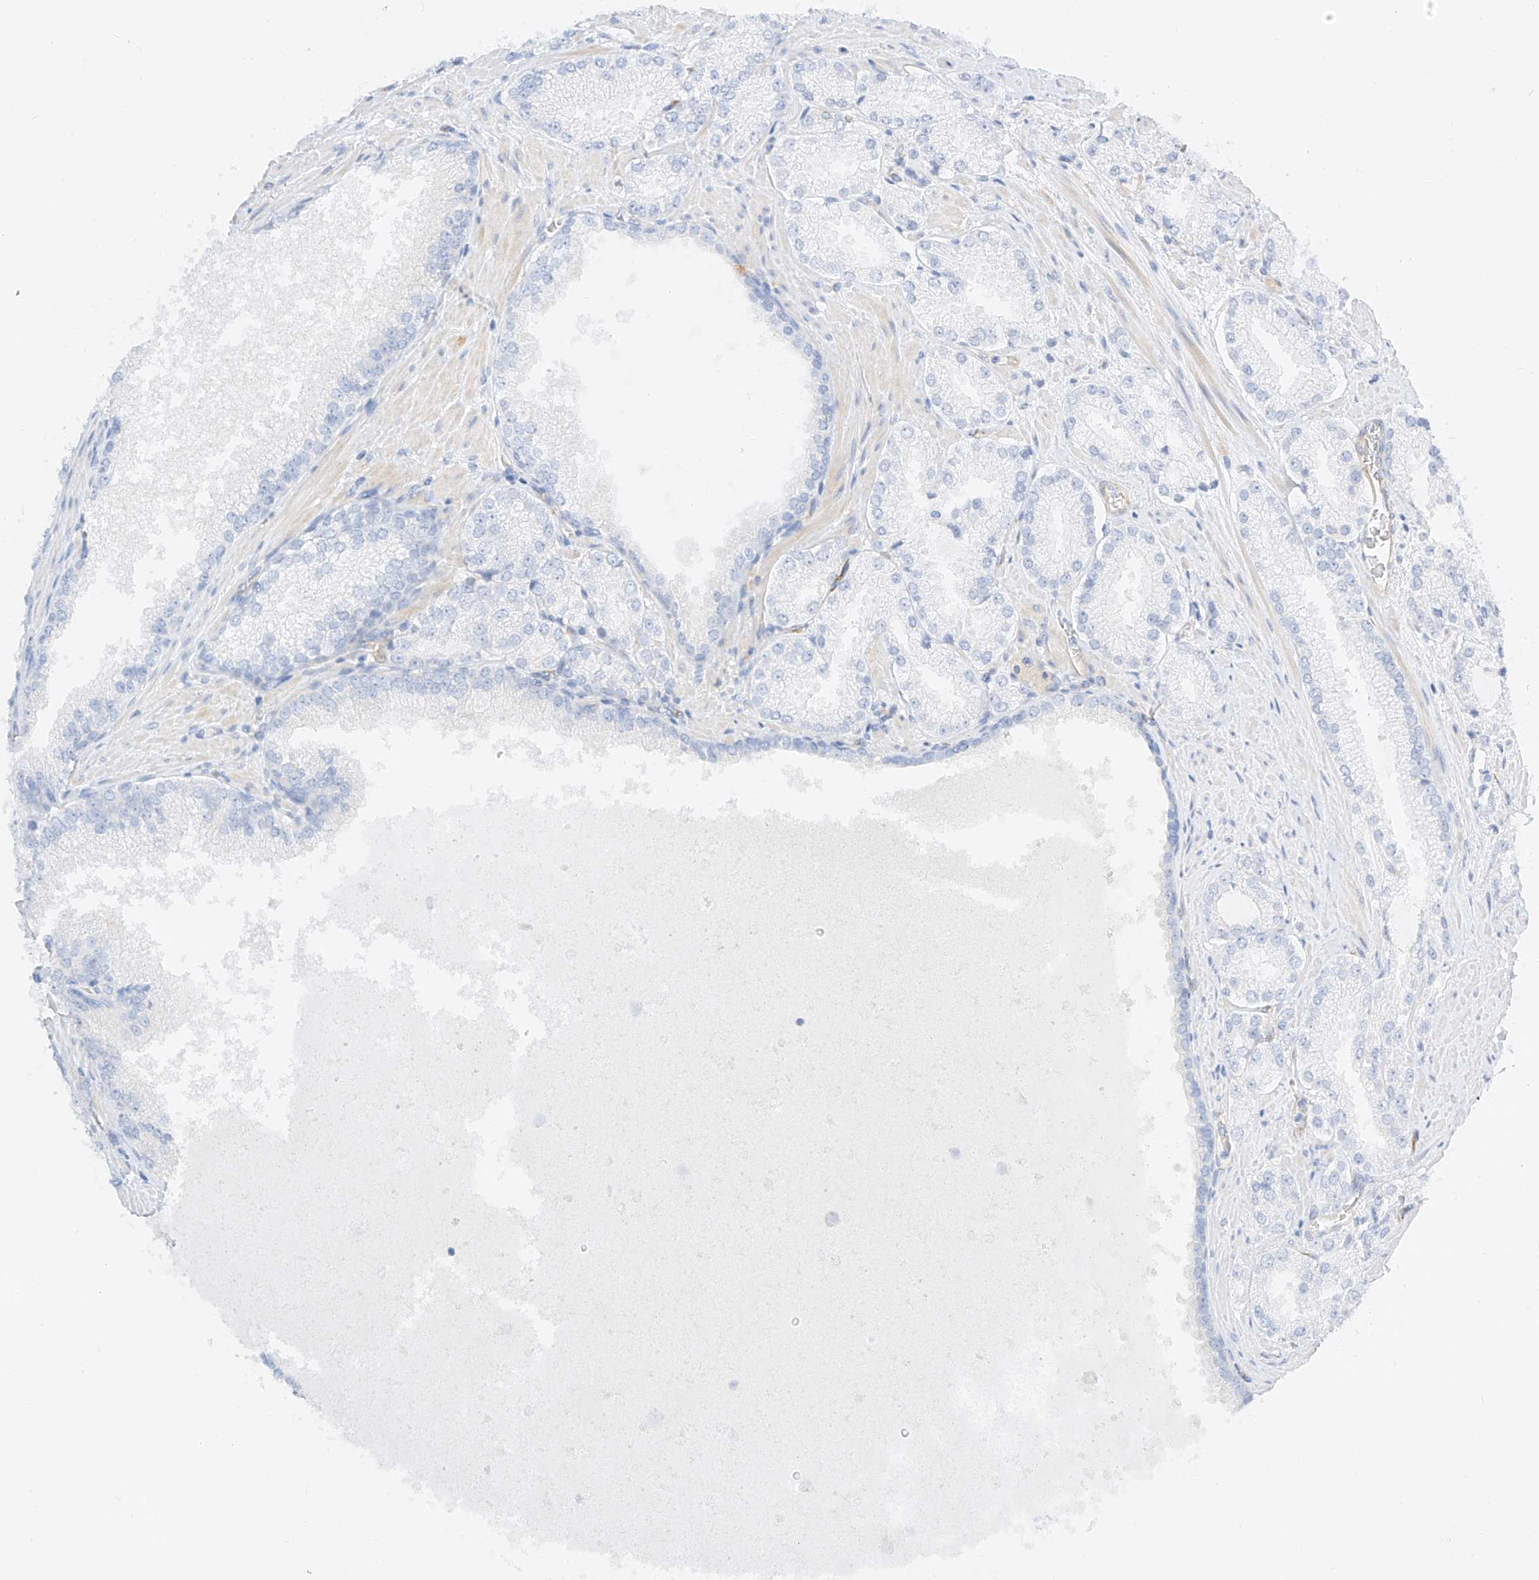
{"staining": {"intensity": "negative", "quantity": "none", "location": "none"}, "tissue": "prostate cancer", "cell_type": "Tumor cells", "image_type": "cancer", "snomed": [{"axis": "morphology", "description": "Adenocarcinoma, High grade"}, {"axis": "topography", "description": "Prostate"}], "caption": "Immunohistochemical staining of prostate adenocarcinoma (high-grade) shows no significant positivity in tumor cells.", "gene": "CDCP2", "patient": {"sex": "male", "age": 73}}